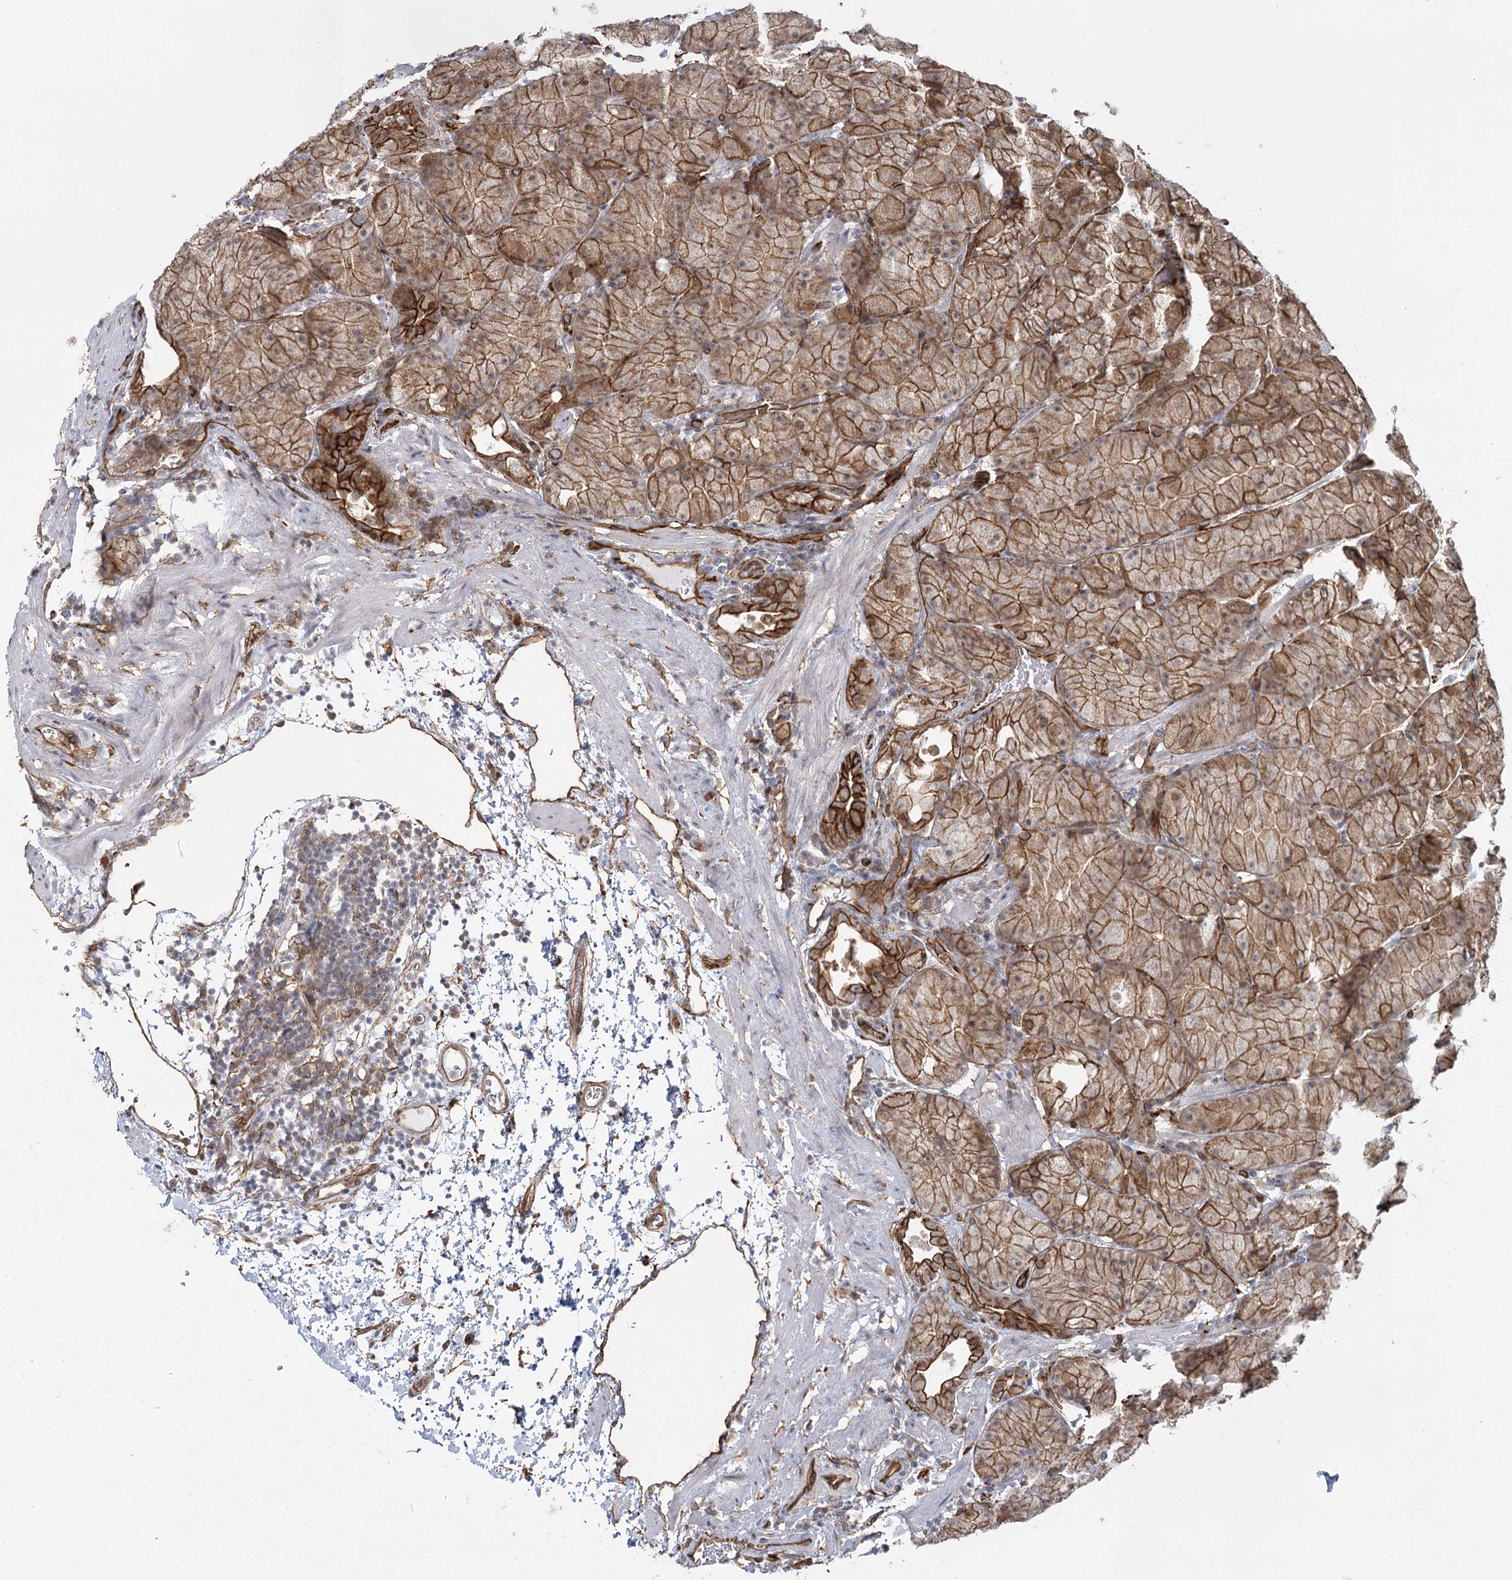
{"staining": {"intensity": "moderate", "quantity": ">75%", "location": "cytoplasmic/membranous"}, "tissue": "stomach", "cell_type": "Glandular cells", "image_type": "normal", "snomed": [{"axis": "morphology", "description": "Normal tissue, NOS"}, {"axis": "topography", "description": "Stomach, upper"}, {"axis": "topography", "description": "Stomach"}], "caption": "Immunohistochemistry (DAB) staining of normal stomach reveals moderate cytoplasmic/membranous protein positivity in about >75% of glandular cells.", "gene": "RPP14", "patient": {"sex": "male", "age": 48}}